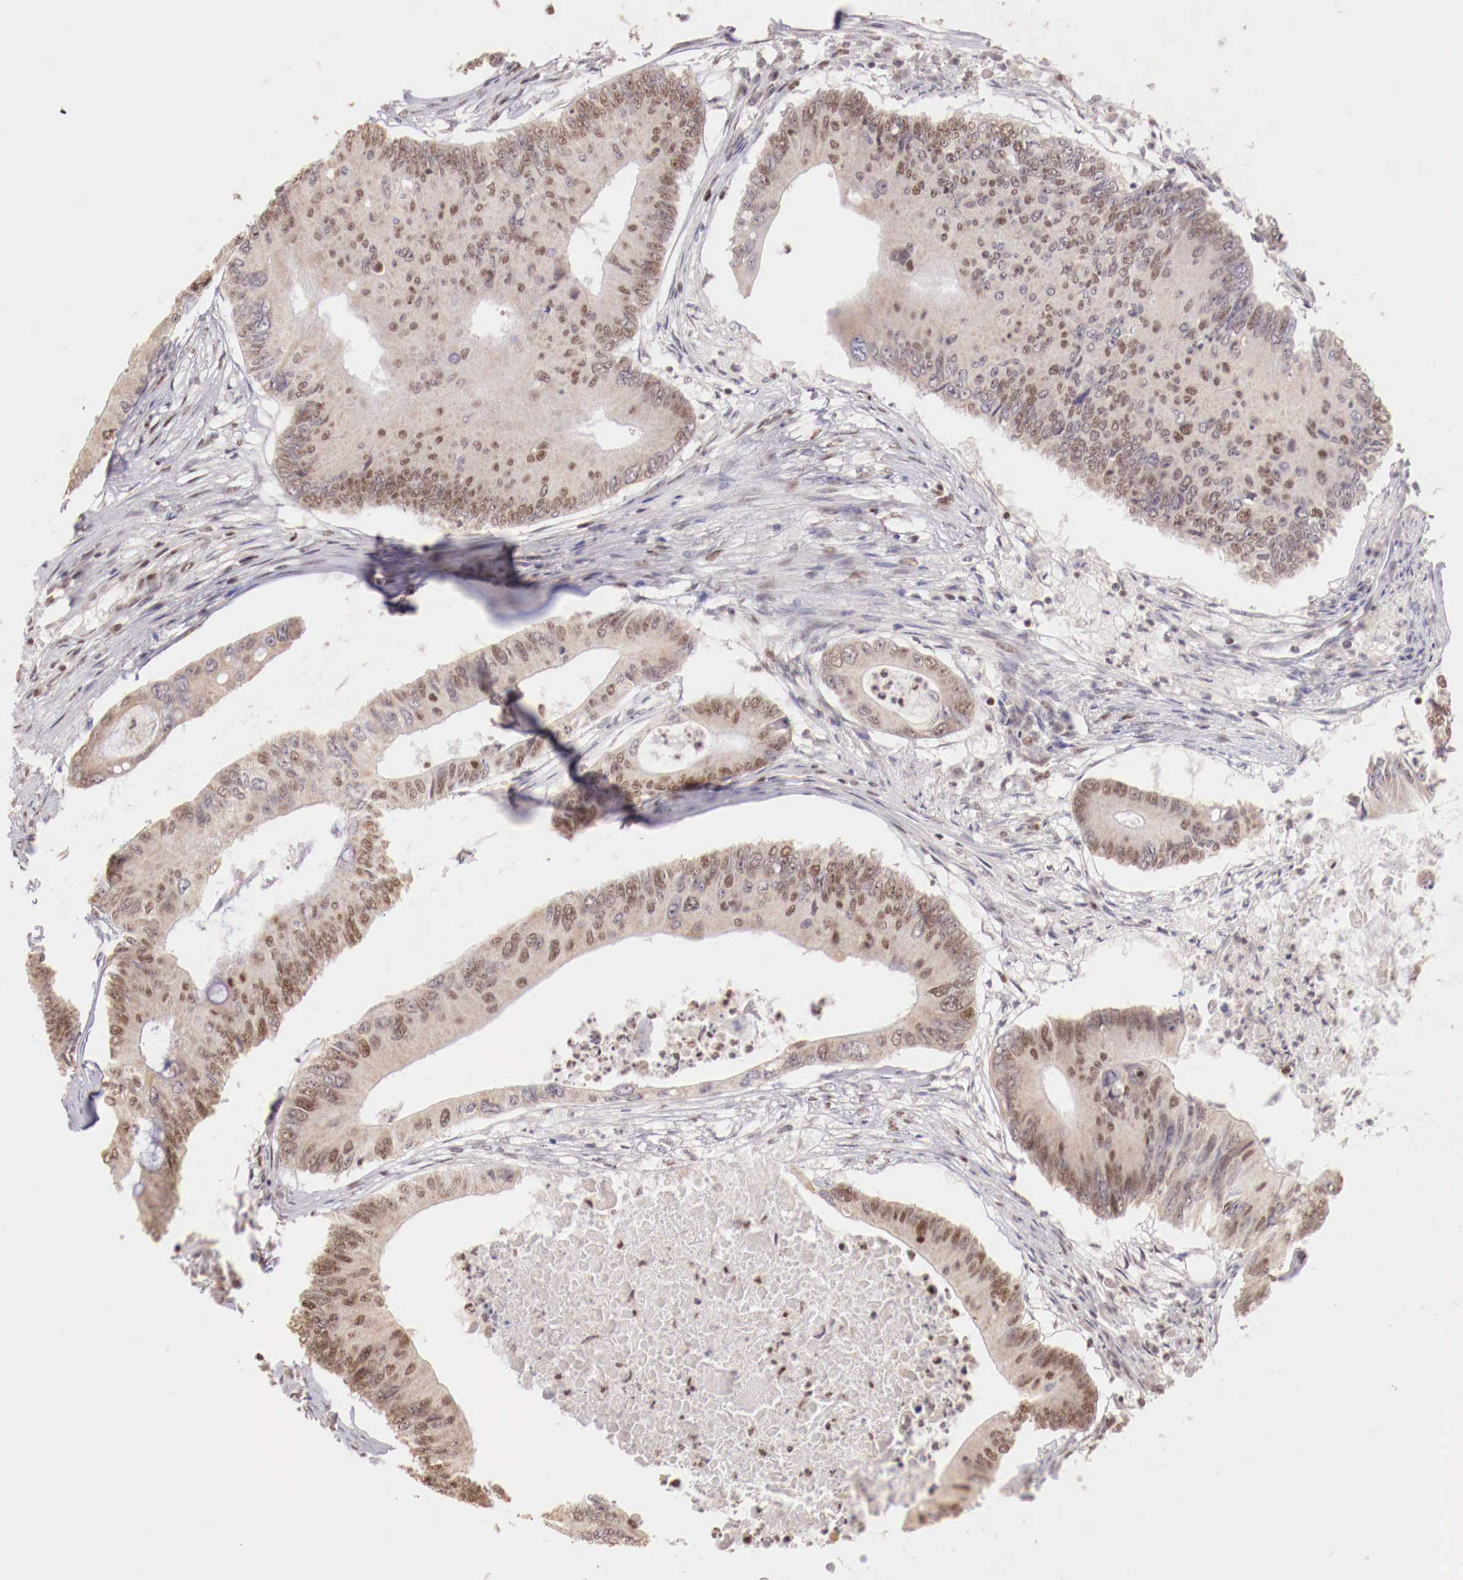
{"staining": {"intensity": "moderate", "quantity": ">75%", "location": "nuclear"}, "tissue": "colorectal cancer", "cell_type": "Tumor cells", "image_type": "cancer", "snomed": [{"axis": "morphology", "description": "Adenocarcinoma, NOS"}, {"axis": "topography", "description": "Colon"}], "caption": "A high-resolution photomicrograph shows immunohistochemistry (IHC) staining of colorectal cancer, which exhibits moderate nuclear expression in approximately >75% of tumor cells.", "gene": "SP1", "patient": {"sex": "male", "age": 65}}